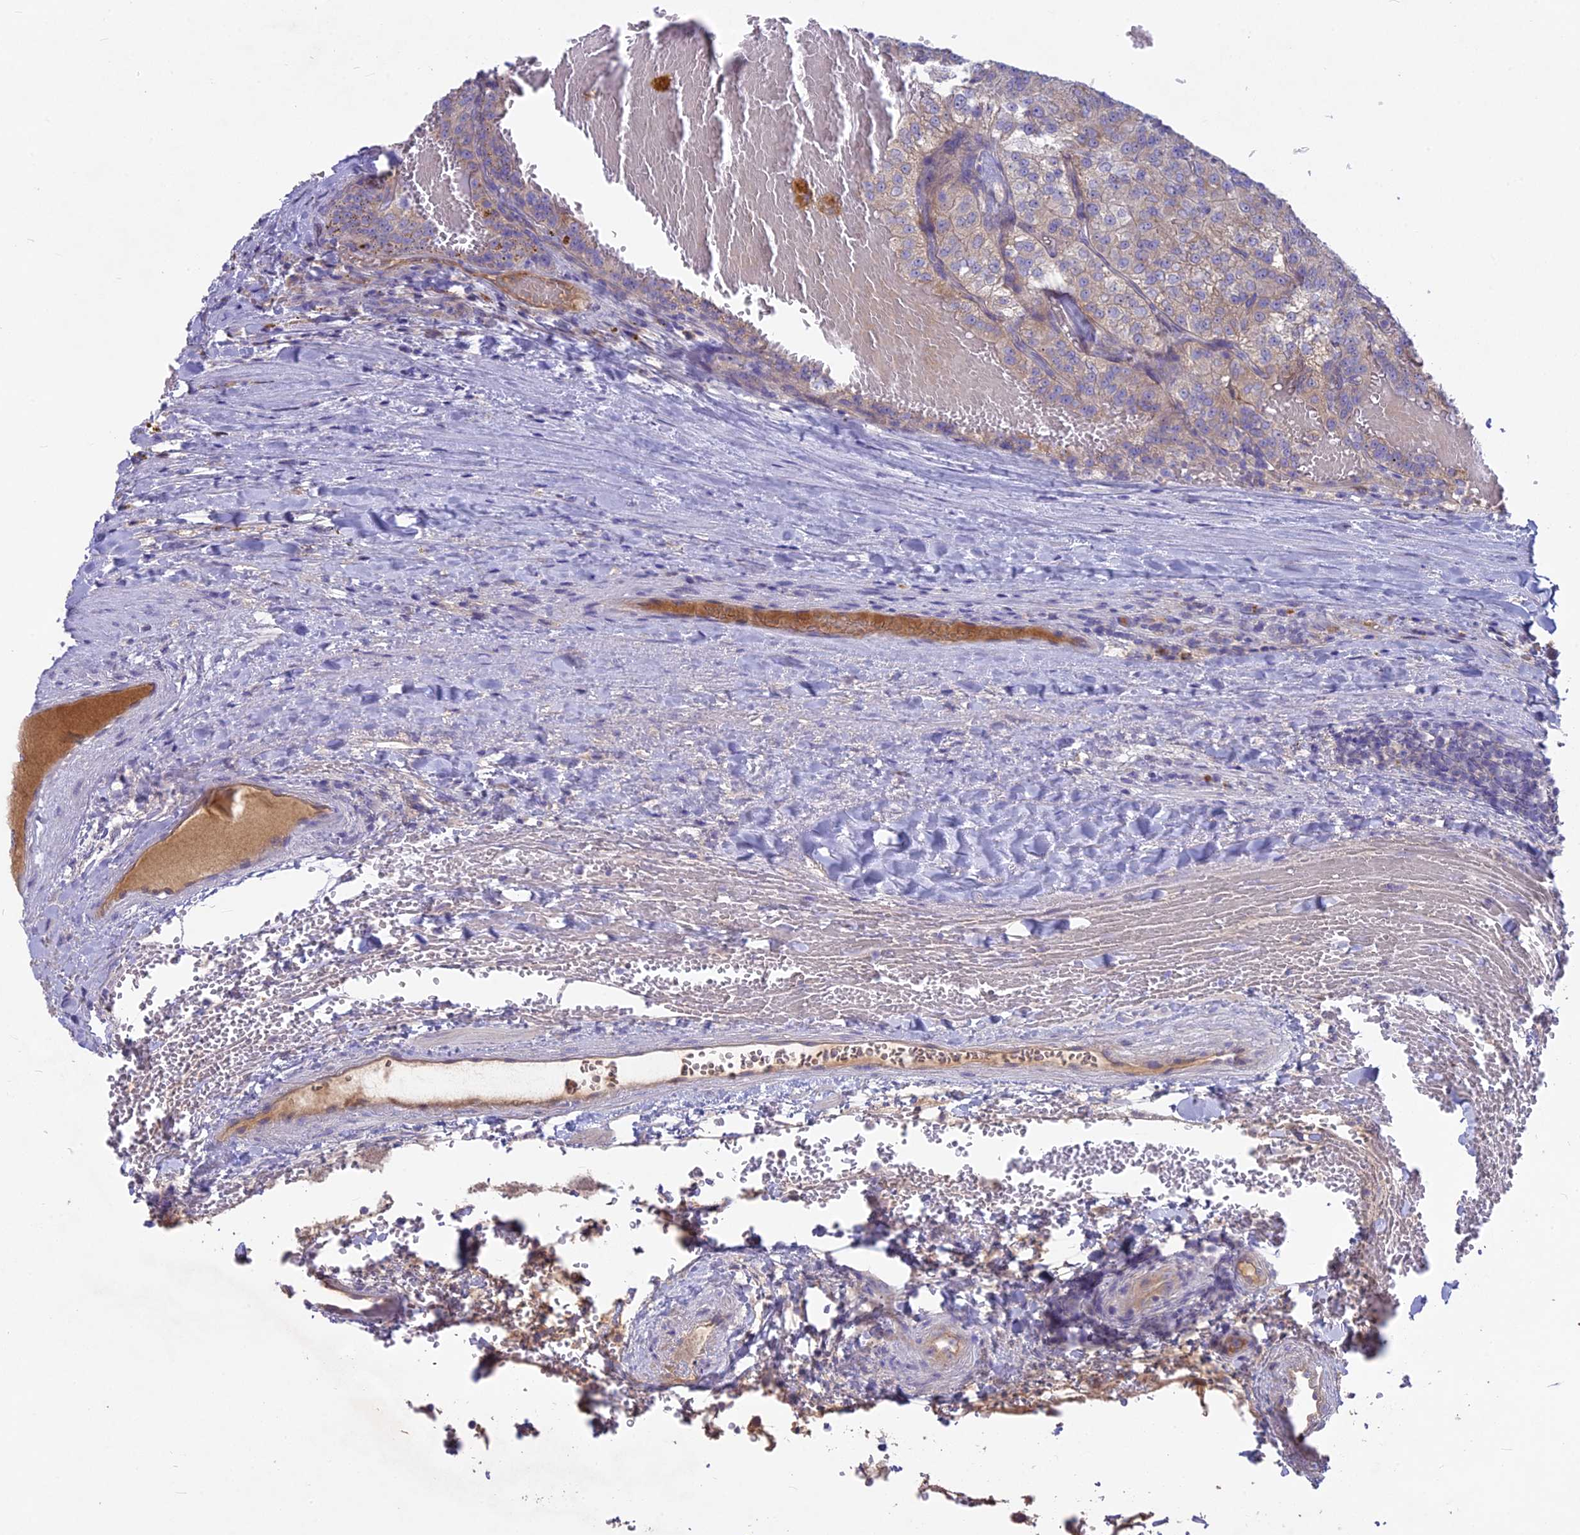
{"staining": {"intensity": "weak", "quantity": "25%-75%", "location": "cytoplasmic/membranous"}, "tissue": "renal cancer", "cell_type": "Tumor cells", "image_type": "cancer", "snomed": [{"axis": "morphology", "description": "Adenocarcinoma, NOS"}, {"axis": "topography", "description": "Kidney"}], "caption": "This is an image of immunohistochemistry staining of renal adenocarcinoma, which shows weak staining in the cytoplasmic/membranous of tumor cells.", "gene": "PZP", "patient": {"sex": "female", "age": 63}}